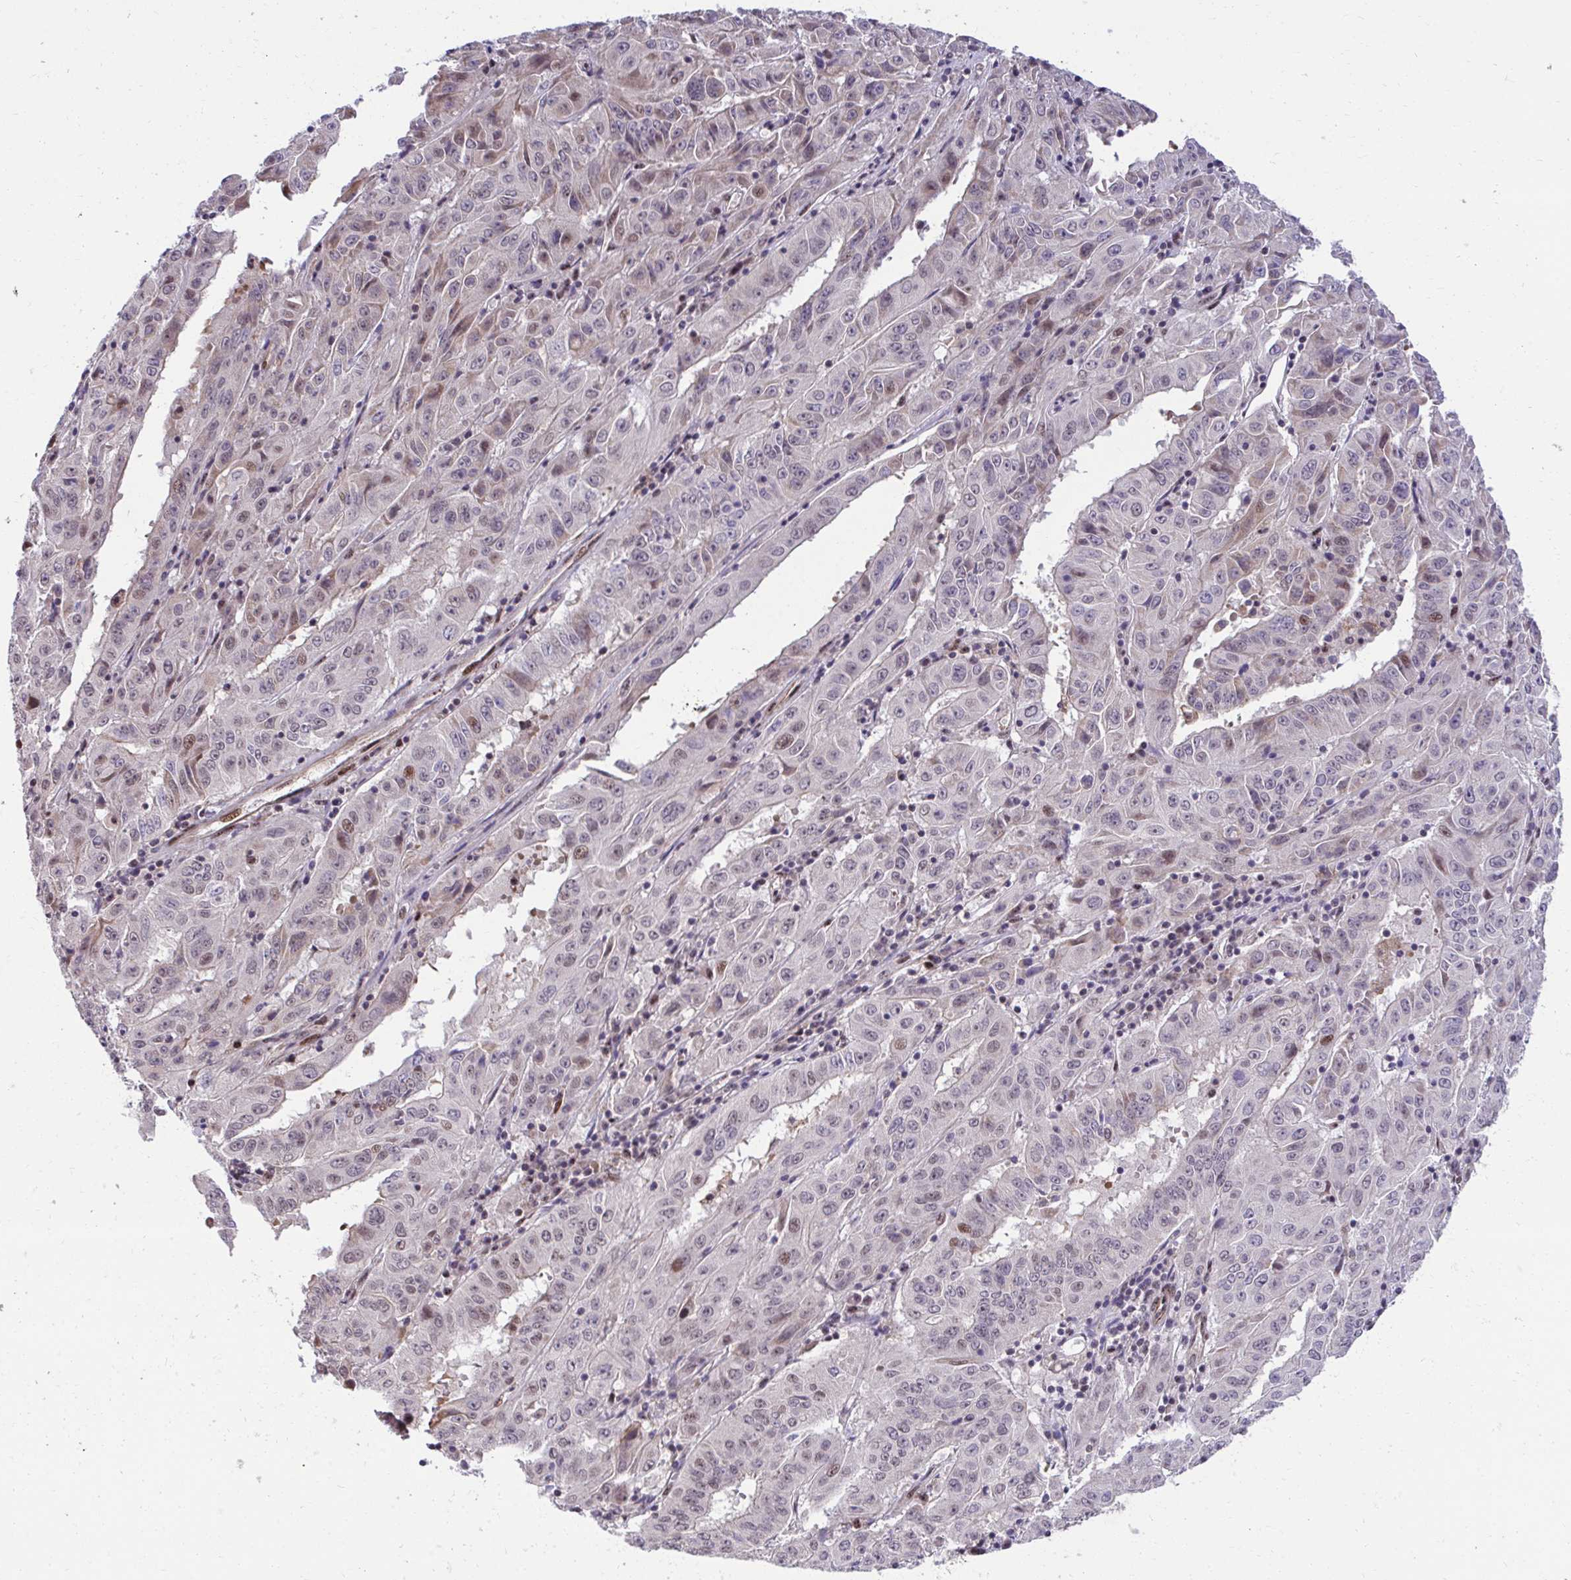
{"staining": {"intensity": "moderate", "quantity": "<25%", "location": "nuclear"}, "tissue": "pancreatic cancer", "cell_type": "Tumor cells", "image_type": "cancer", "snomed": [{"axis": "morphology", "description": "Adenocarcinoma, NOS"}, {"axis": "topography", "description": "Pancreas"}], "caption": "Pancreatic cancer (adenocarcinoma) stained for a protein reveals moderate nuclear positivity in tumor cells.", "gene": "HOXA4", "patient": {"sex": "male", "age": 63}}